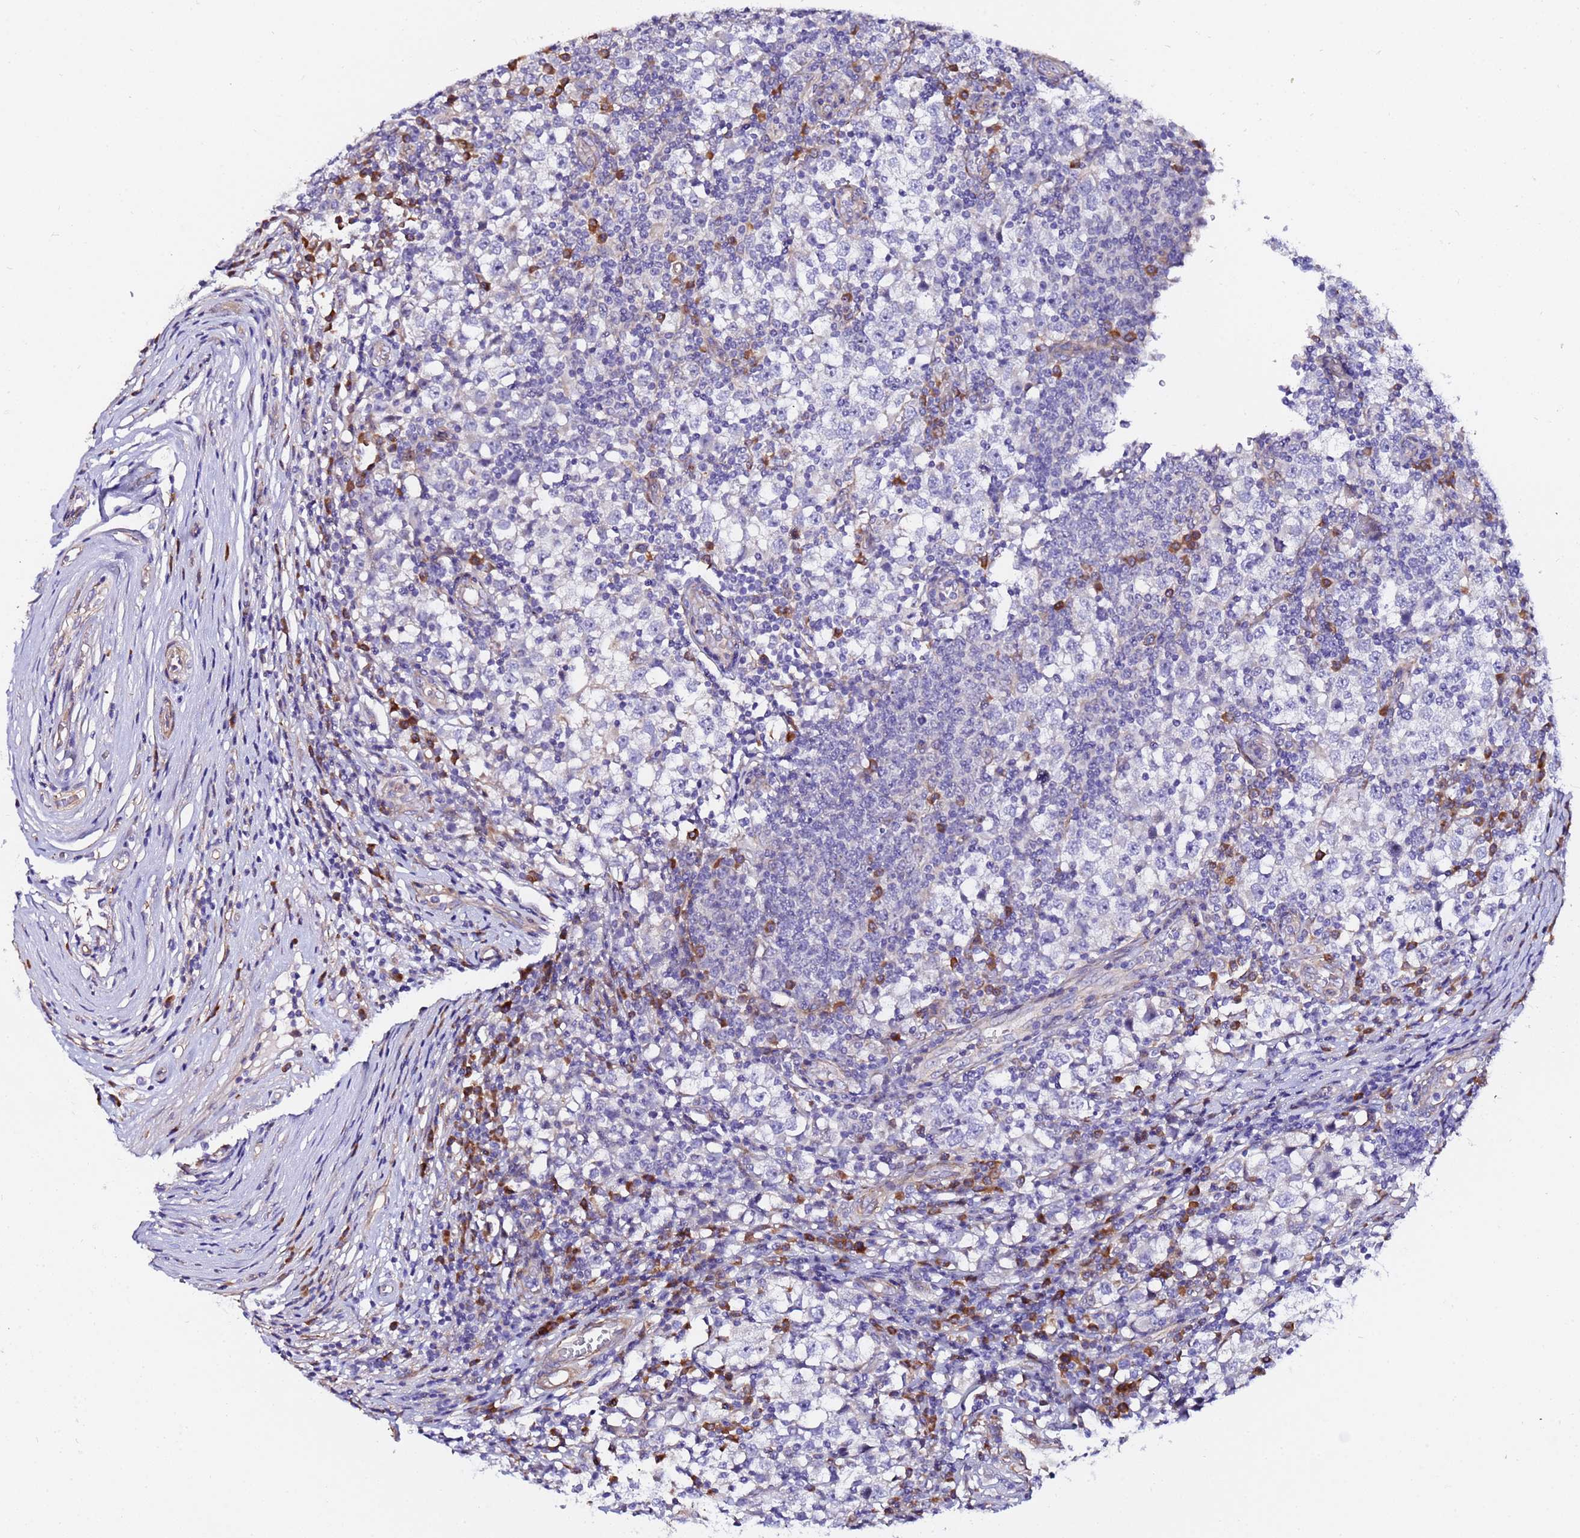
{"staining": {"intensity": "negative", "quantity": "none", "location": "none"}, "tissue": "testis cancer", "cell_type": "Tumor cells", "image_type": "cancer", "snomed": [{"axis": "morphology", "description": "Seminoma, NOS"}, {"axis": "topography", "description": "Testis"}], "caption": "IHC histopathology image of neoplastic tissue: human testis seminoma stained with DAB (3,3'-diaminobenzidine) demonstrates no significant protein staining in tumor cells.", "gene": "JRKL", "patient": {"sex": "male", "age": 65}}